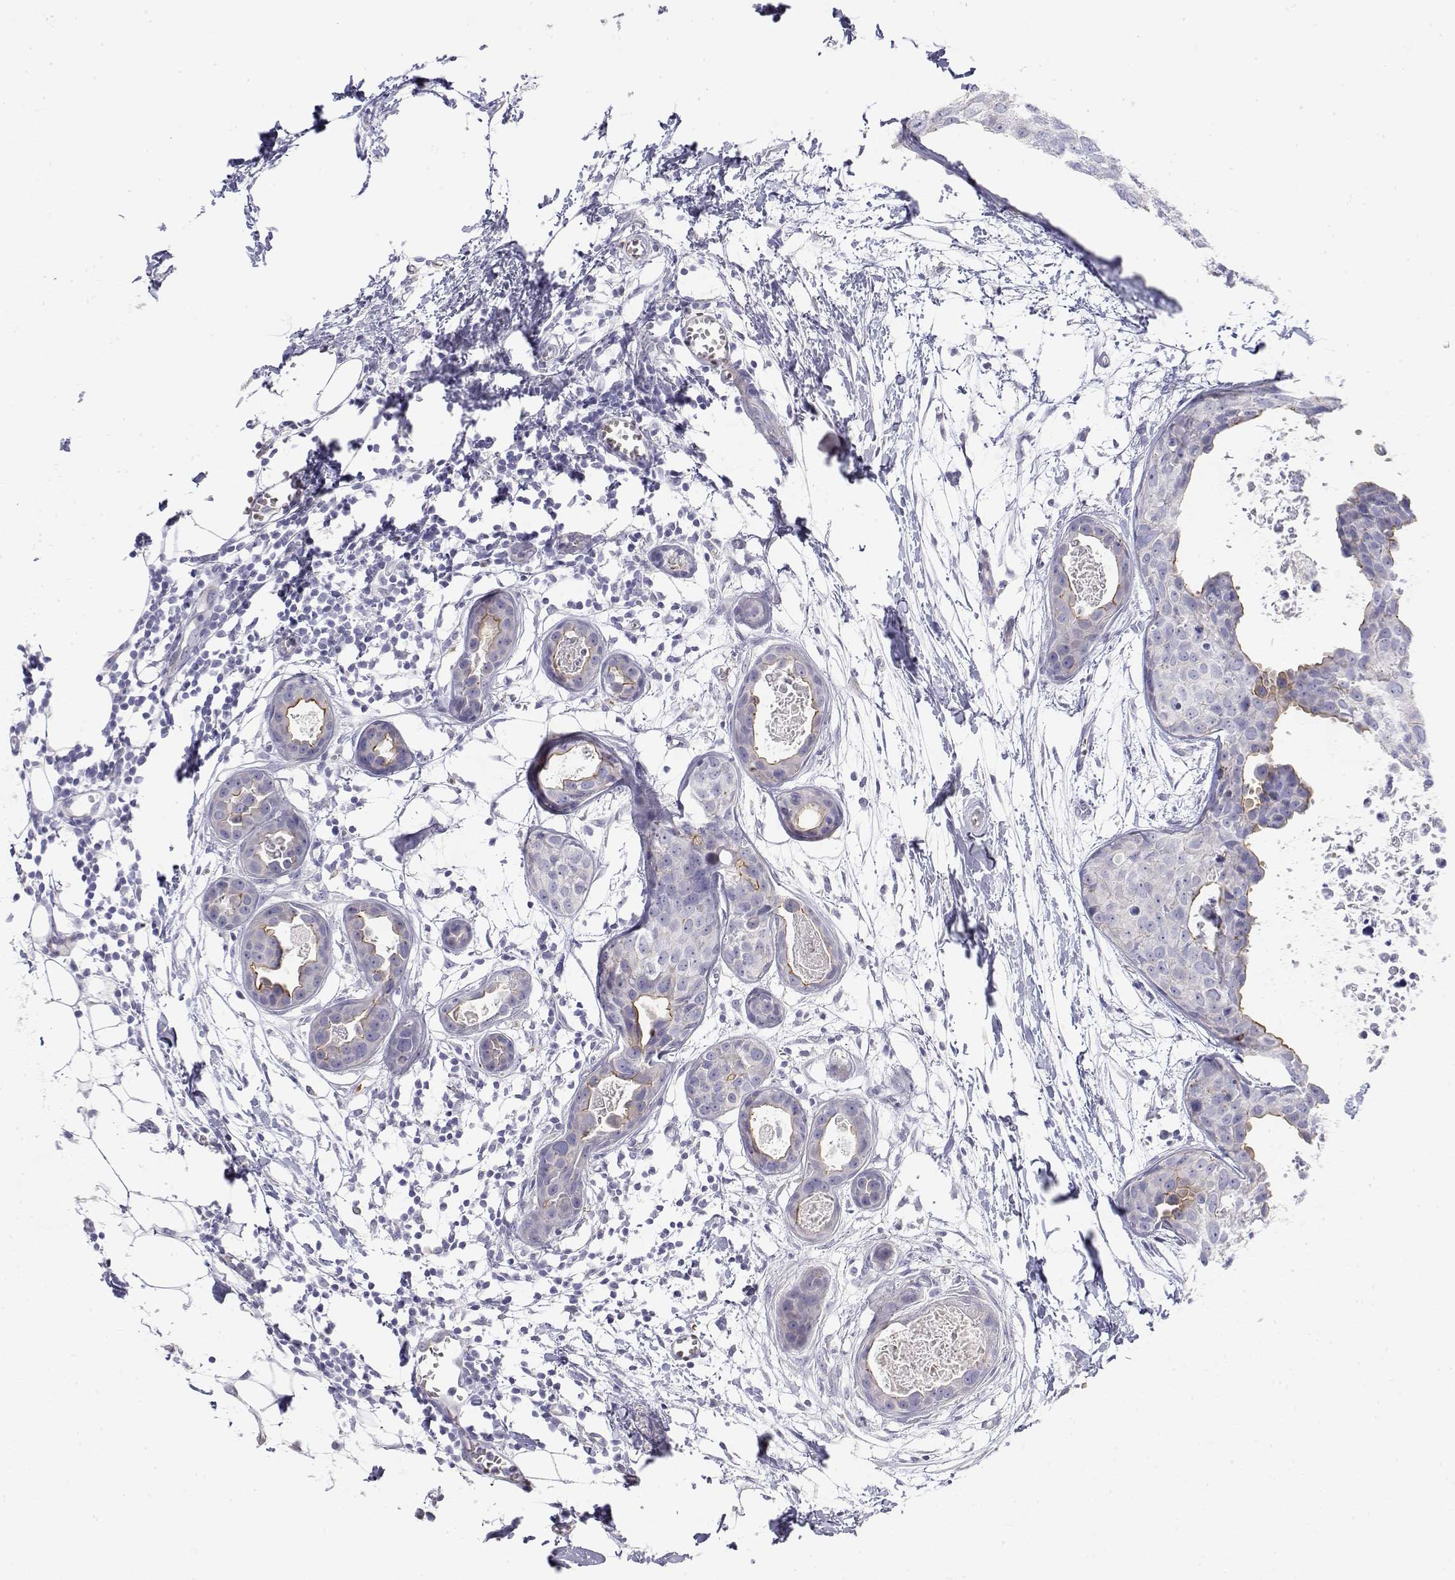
{"staining": {"intensity": "weak", "quantity": "<25%", "location": "cytoplasmic/membranous"}, "tissue": "breast cancer", "cell_type": "Tumor cells", "image_type": "cancer", "snomed": [{"axis": "morphology", "description": "Duct carcinoma"}, {"axis": "topography", "description": "Breast"}], "caption": "Immunohistochemistry of invasive ductal carcinoma (breast) shows no positivity in tumor cells. (DAB immunohistochemistry with hematoxylin counter stain).", "gene": "MISP", "patient": {"sex": "female", "age": 38}}